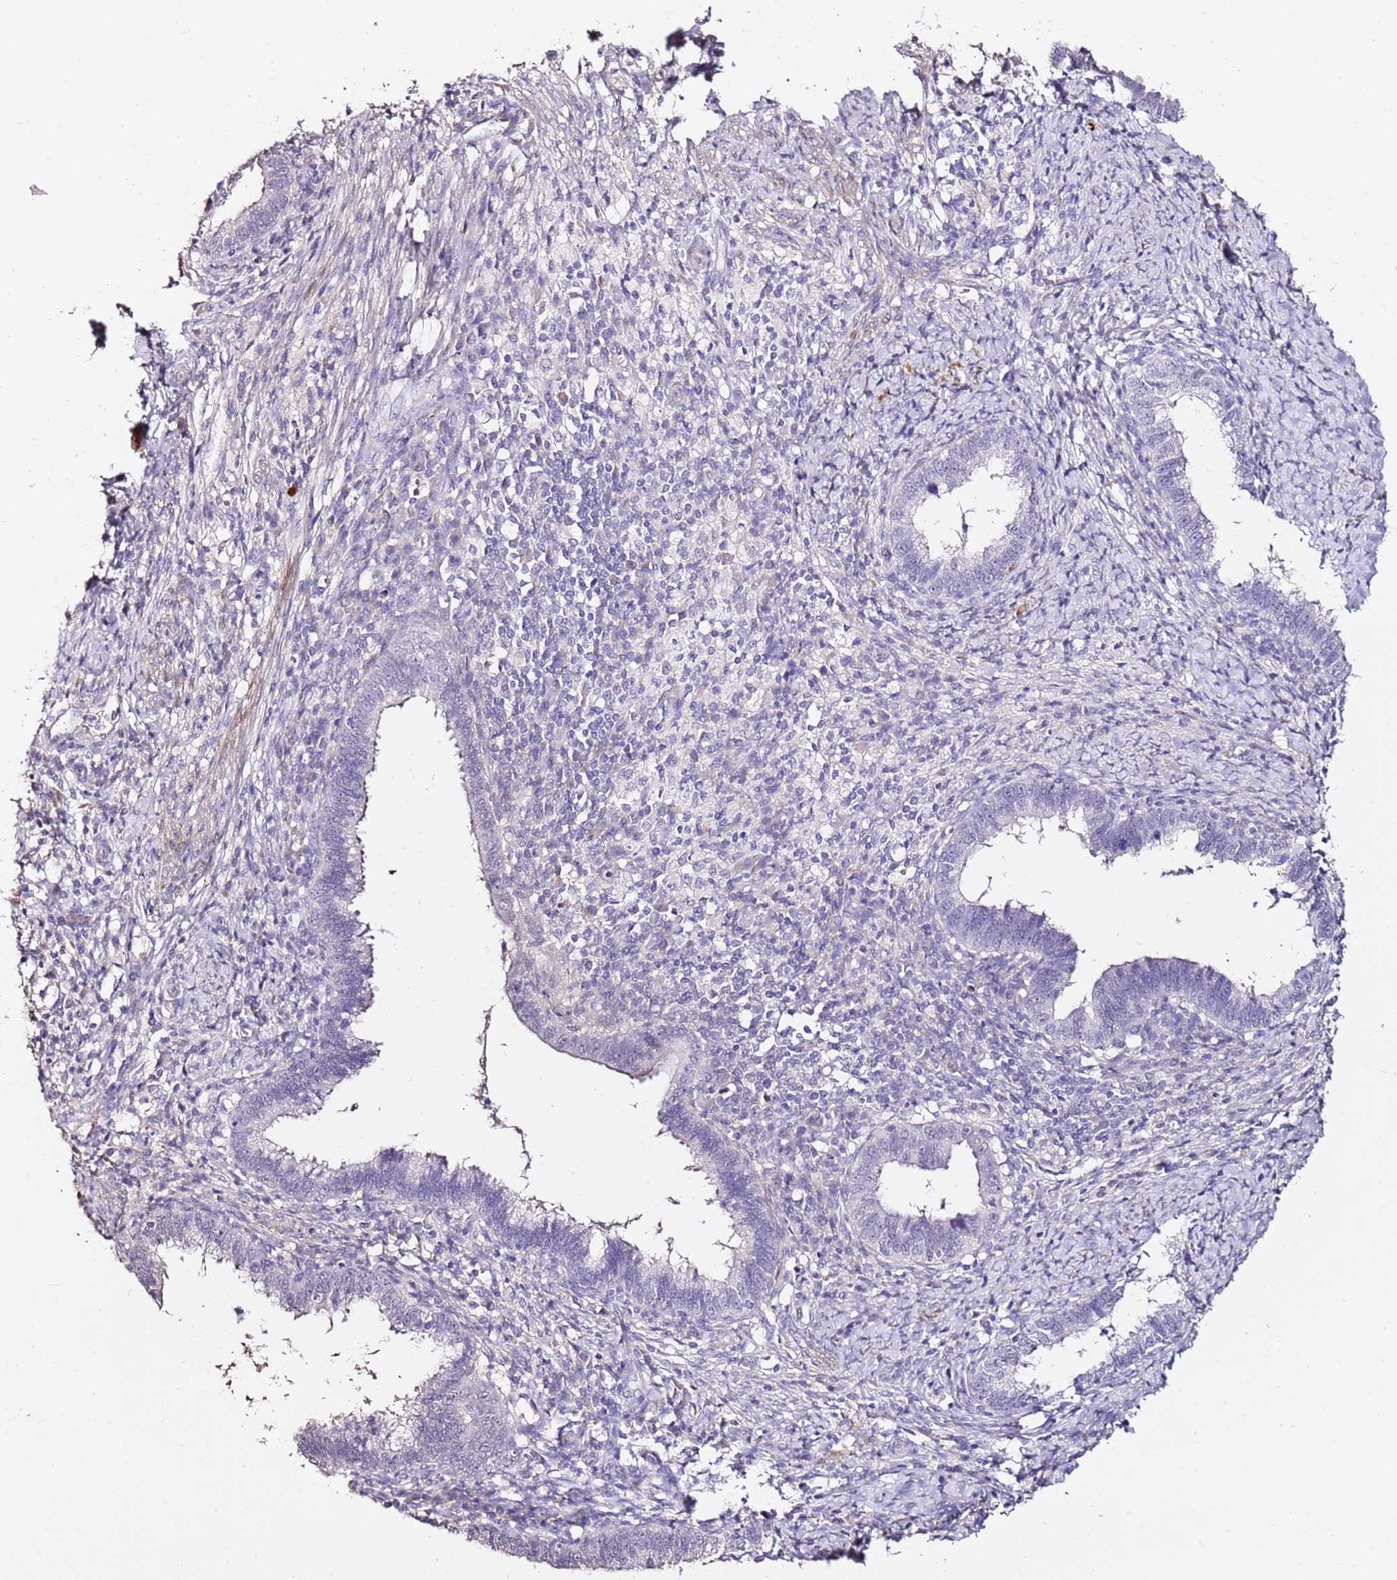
{"staining": {"intensity": "negative", "quantity": "none", "location": "none"}, "tissue": "cervical cancer", "cell_type": "Tumor cells", "image_type": "cancer", "snomed": [{"axis": "morphology", "description": "Adenocarcinoma, NOS"}, {"axis": "topography", "description": "Cervix"}], "caption": "The image shows no significant staining in tumor cells of cervical cancer (adenocarcinoma). Nuclei are stained in blue.", "gene": "ART5", "patient": {"sex": "female", "age": 36}}